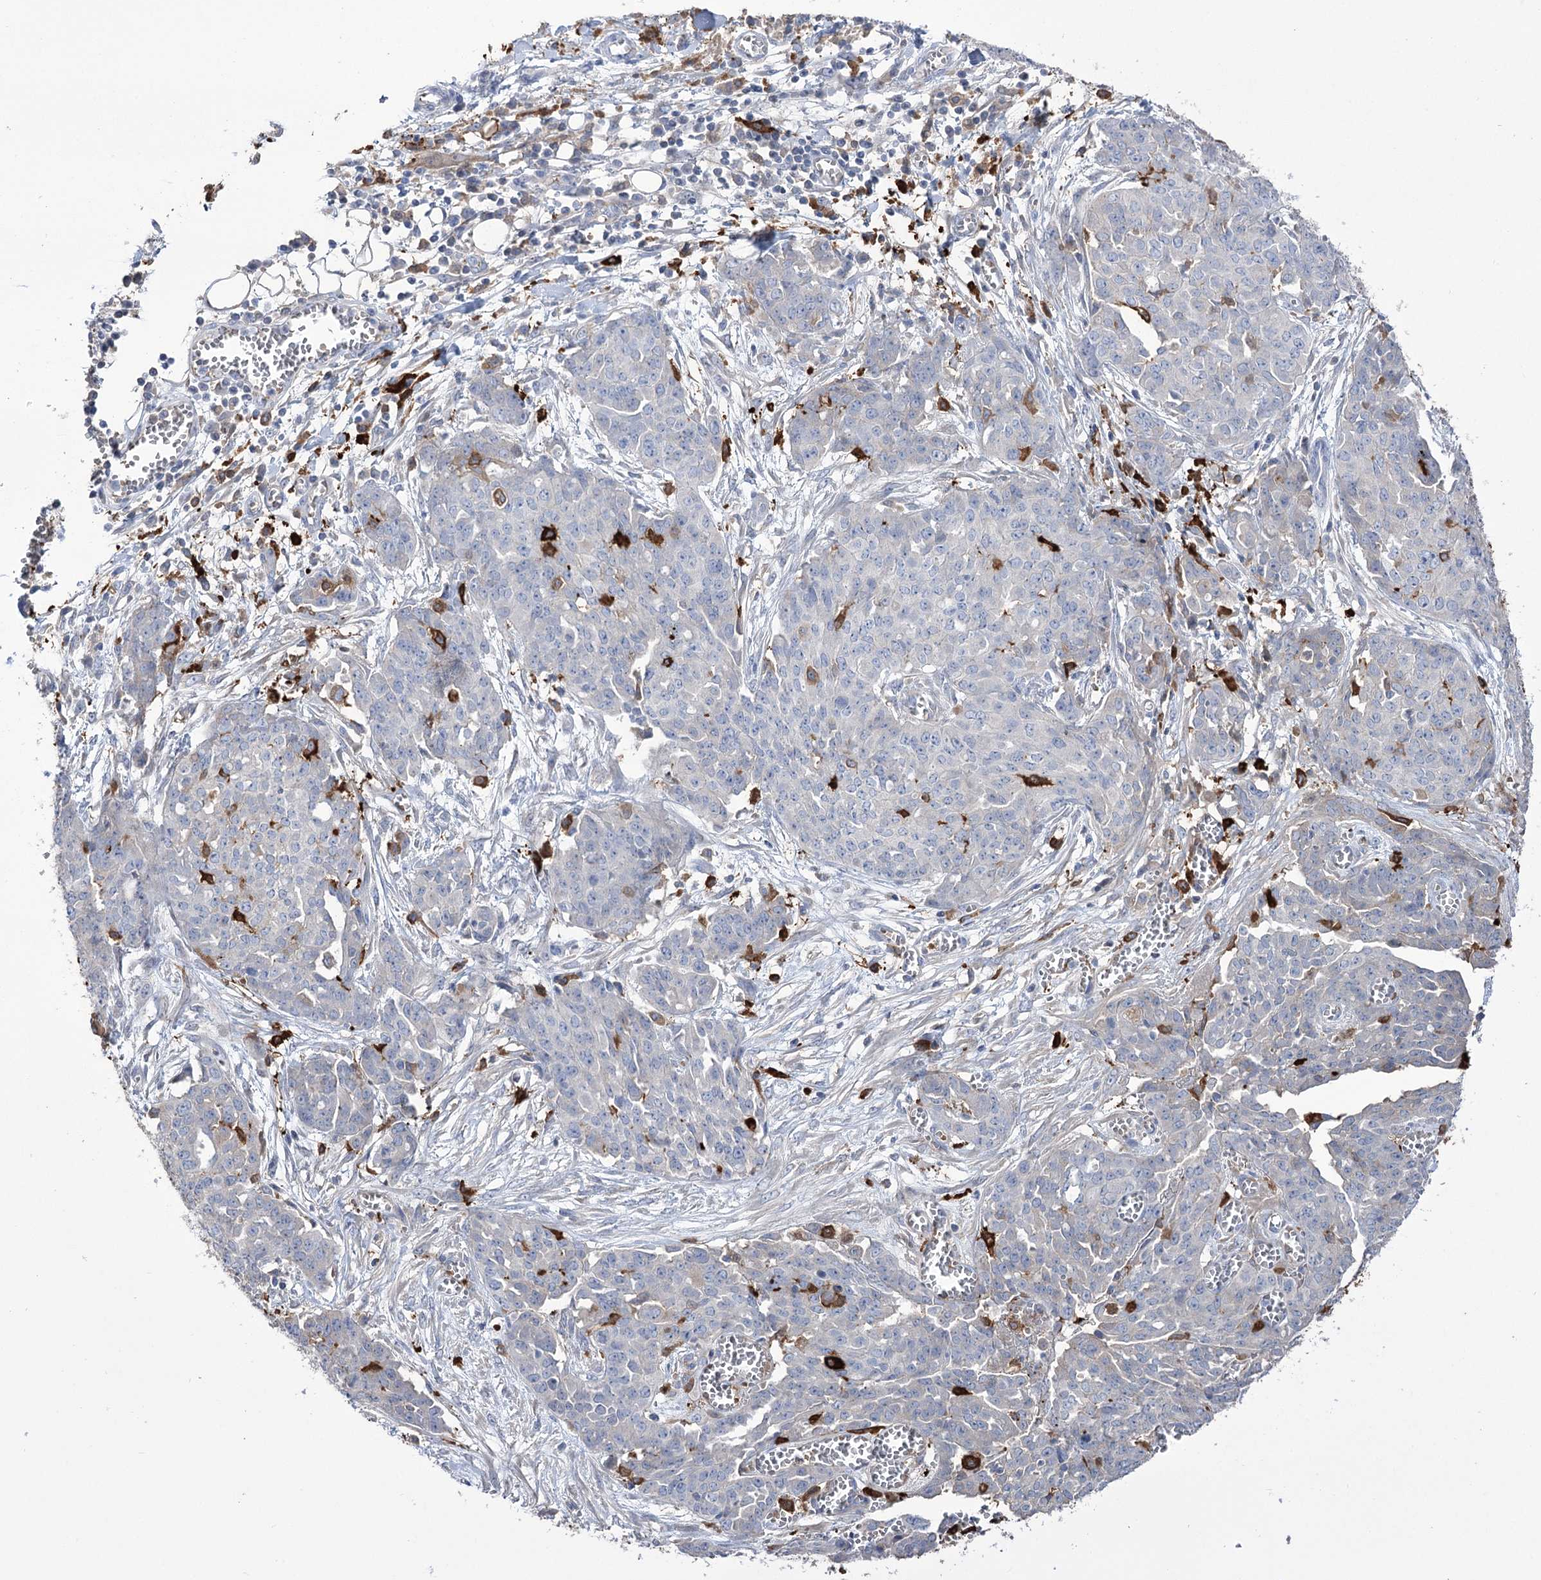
{"staining": {"intensity": "negative", "quantity": "none", "location": "none"}, "tissue": "ovarian cancer", "cell_type": "Tumor cells", "image_type": "cancer", "snomed": [{"axis": "morphology", "description": "Cystadenocarcinoma, serous, NOS"}, {"axis": "topography", "description": "Soft tissue"}, {"axis": "topography", "description": "Ovary"}], "caption": "High power microscopy photomicrograph of an immunohistochemistry (IHC) micrograph of ovarian cancer (serous cystadenocarcinoma), revealing no significant expression in tumor cells. The staining is performed using DAB (3,3'-diaminobenzidine) brown chromogen with nuclei counter-stained in using hematoxylin.", "gene": "ZNF622", "patient": {"sex": "female", "age": 57}}